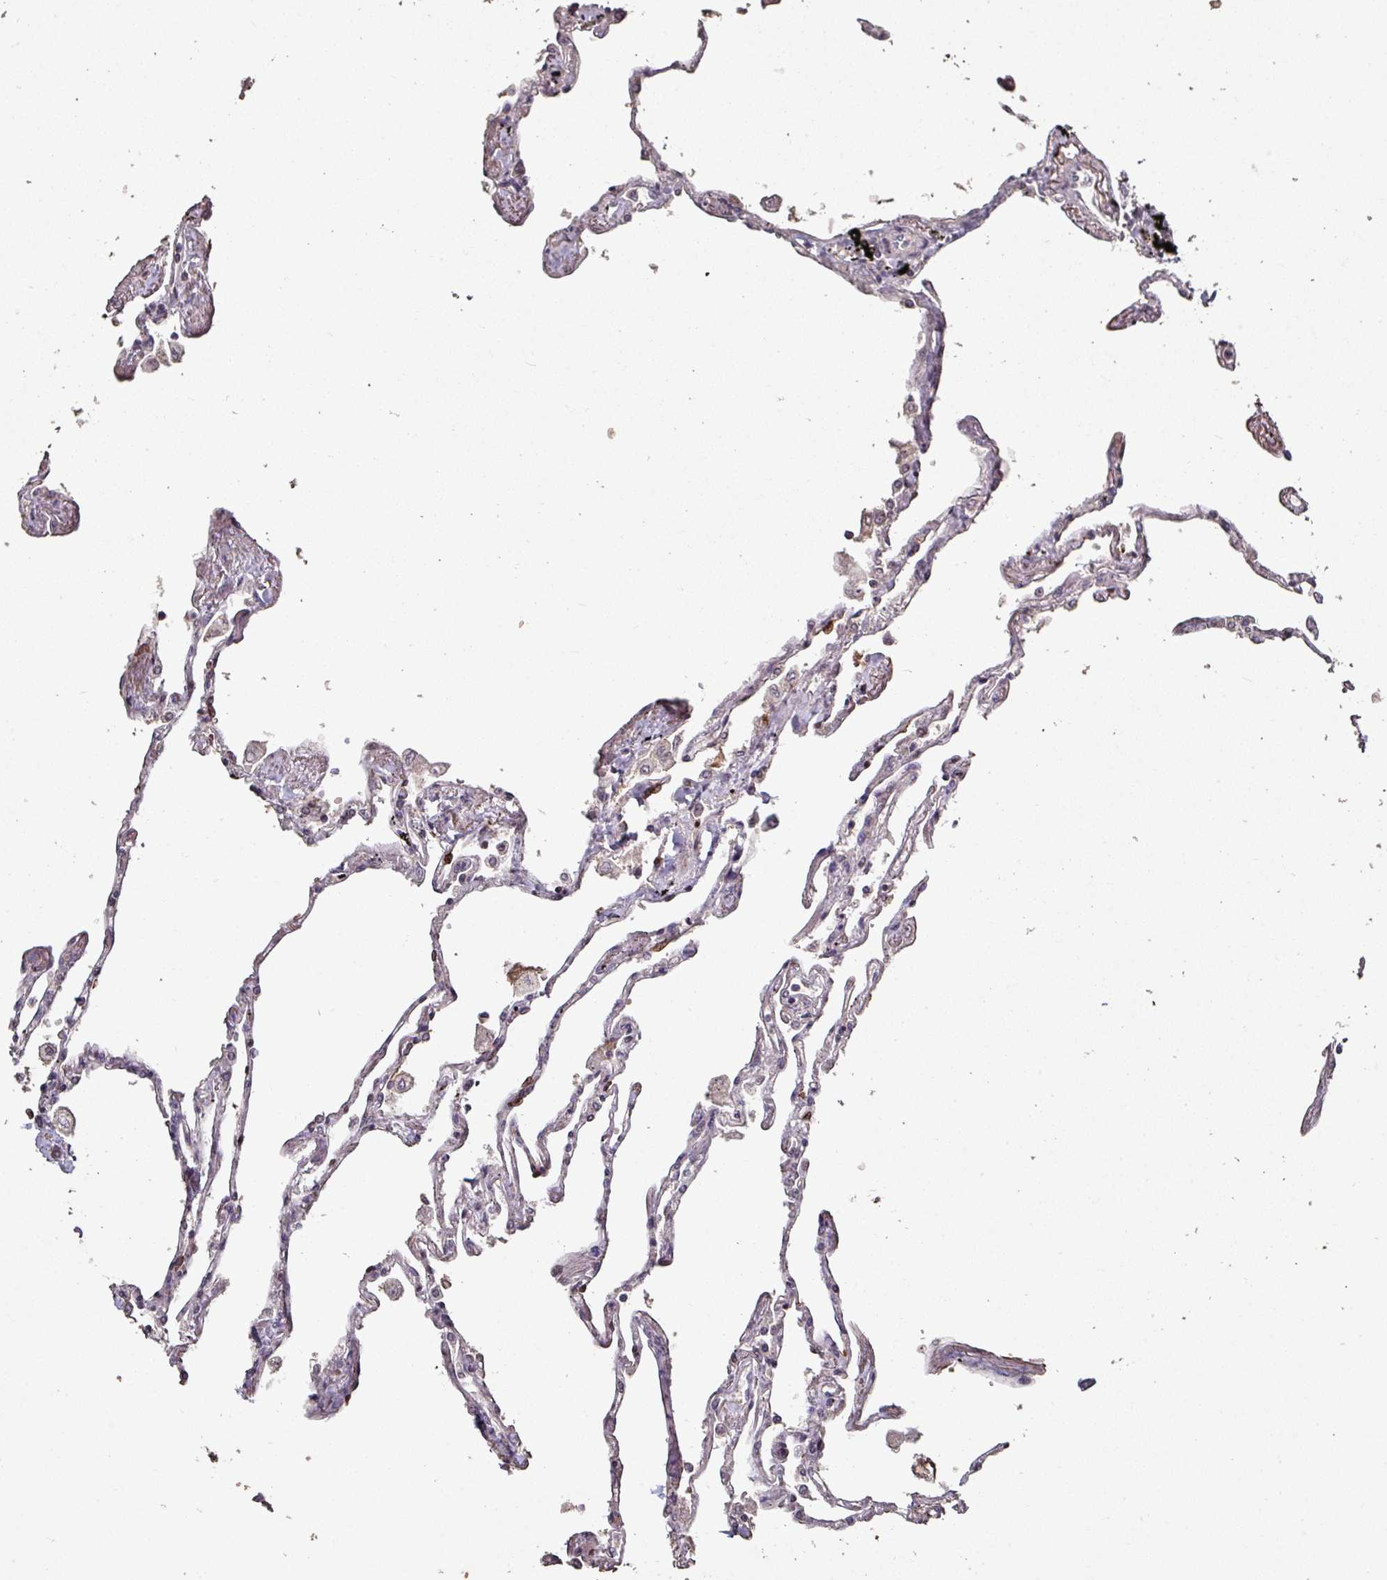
{"staining": {"intensity": "moderate", "quantity": "<25%", "location": "cytoplasmic/membranous"}, "tissue": "lung", "cell_type": "Alveolar cells", "image_type": "normal", "snomed": [{"axis": "morphology", "description": "Normal tissue, NOS"}, {"axis": "topography", "description": "Lung"}], "caption": "This photomicrograph demonstrates IHC staining of normal lung, with low moderate cytoplasmic/membranous staining in approximately <25% of alveolar cells.", "gene": "RPL23A", "patient": {"sex": "female", "age": 67}}